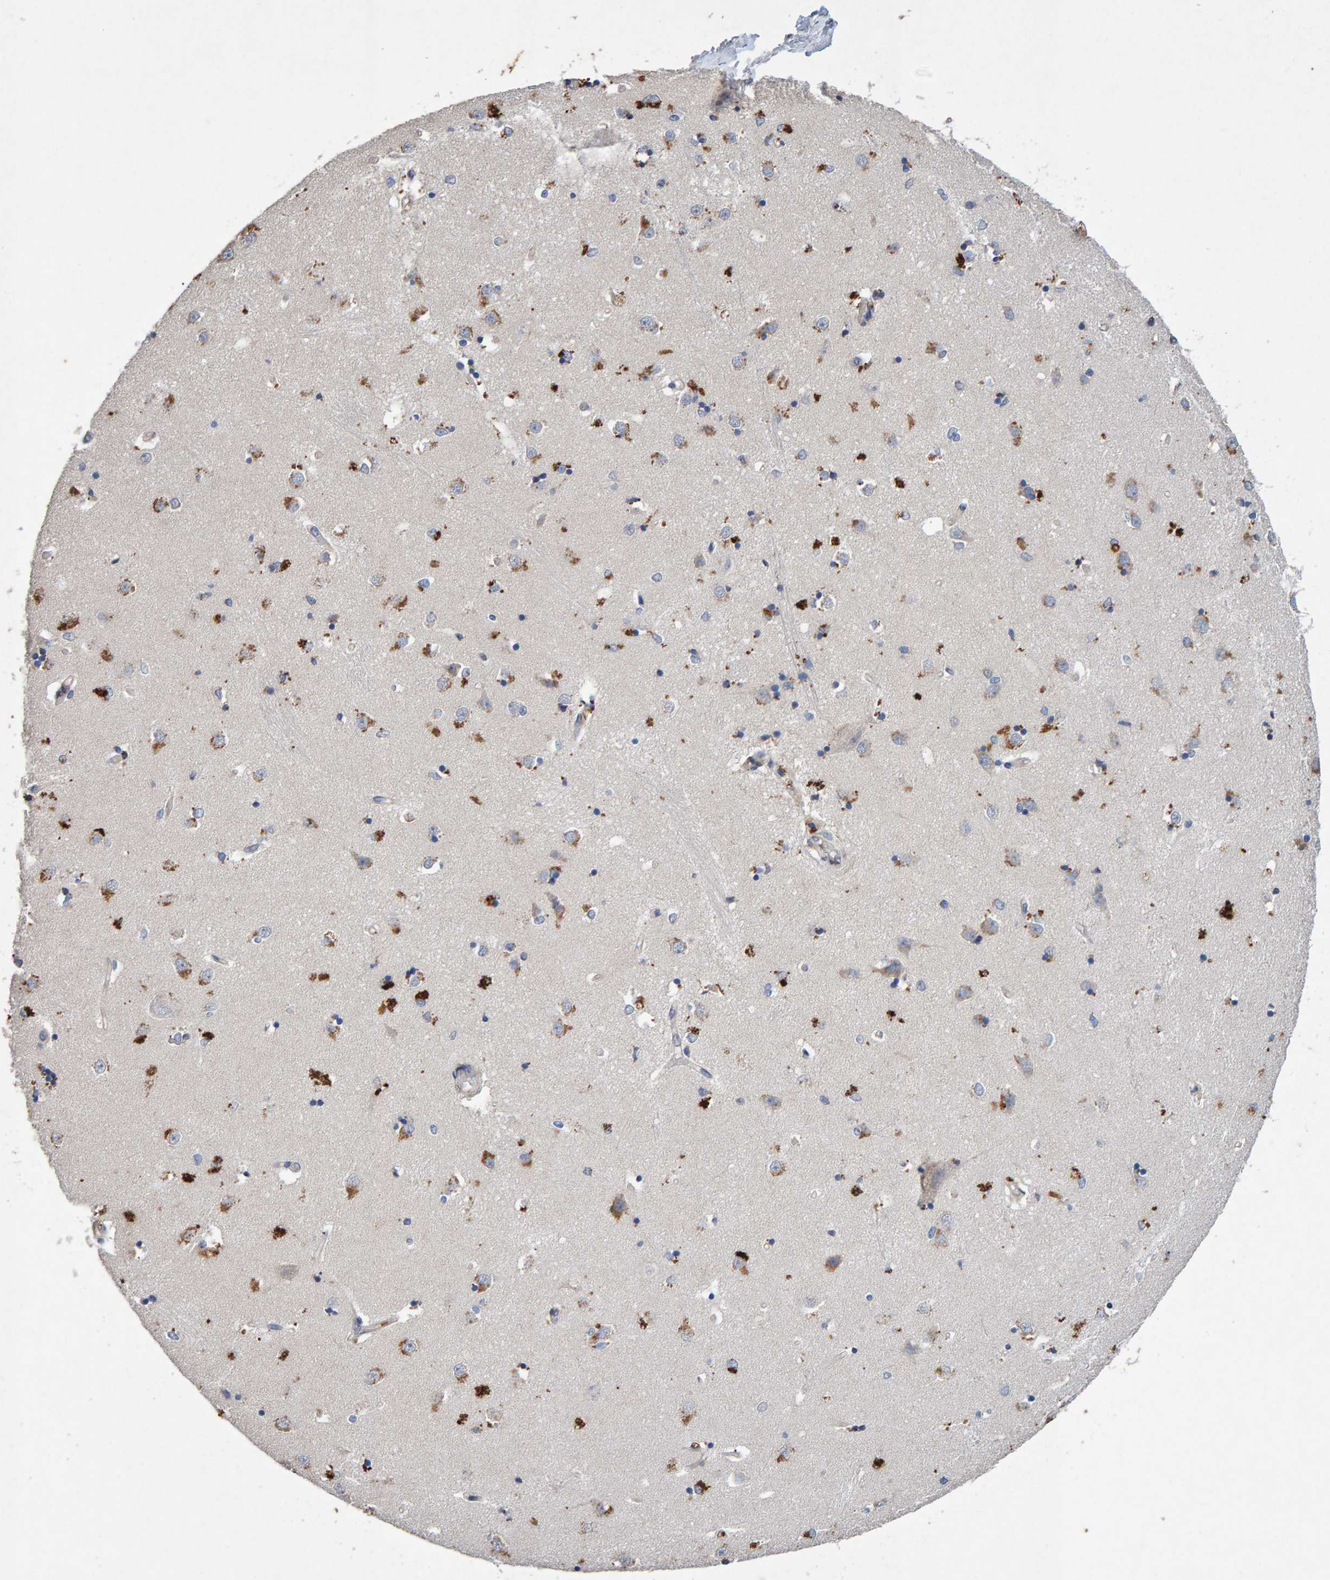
{"staining": {"intensity": "moderate", "quantity": "<25%", "location": "cytoplasmic/membranous"}, "tissue": "caudate", "cell_type": "Glial cells", "image_type": "normal", "snomed": [{"axis": "morphology", "description": "Normal tissue, NOS"}, {"axis": "topography", "description": "Lateral ventricle wall"}], "caption": "The immunohistochemical stain shows moderate cytoplasmic/membranous staining in glial cells of unremarkable caudate.", "gene": "EFR3A", "patient": {"sex": "male", "age": 45}}